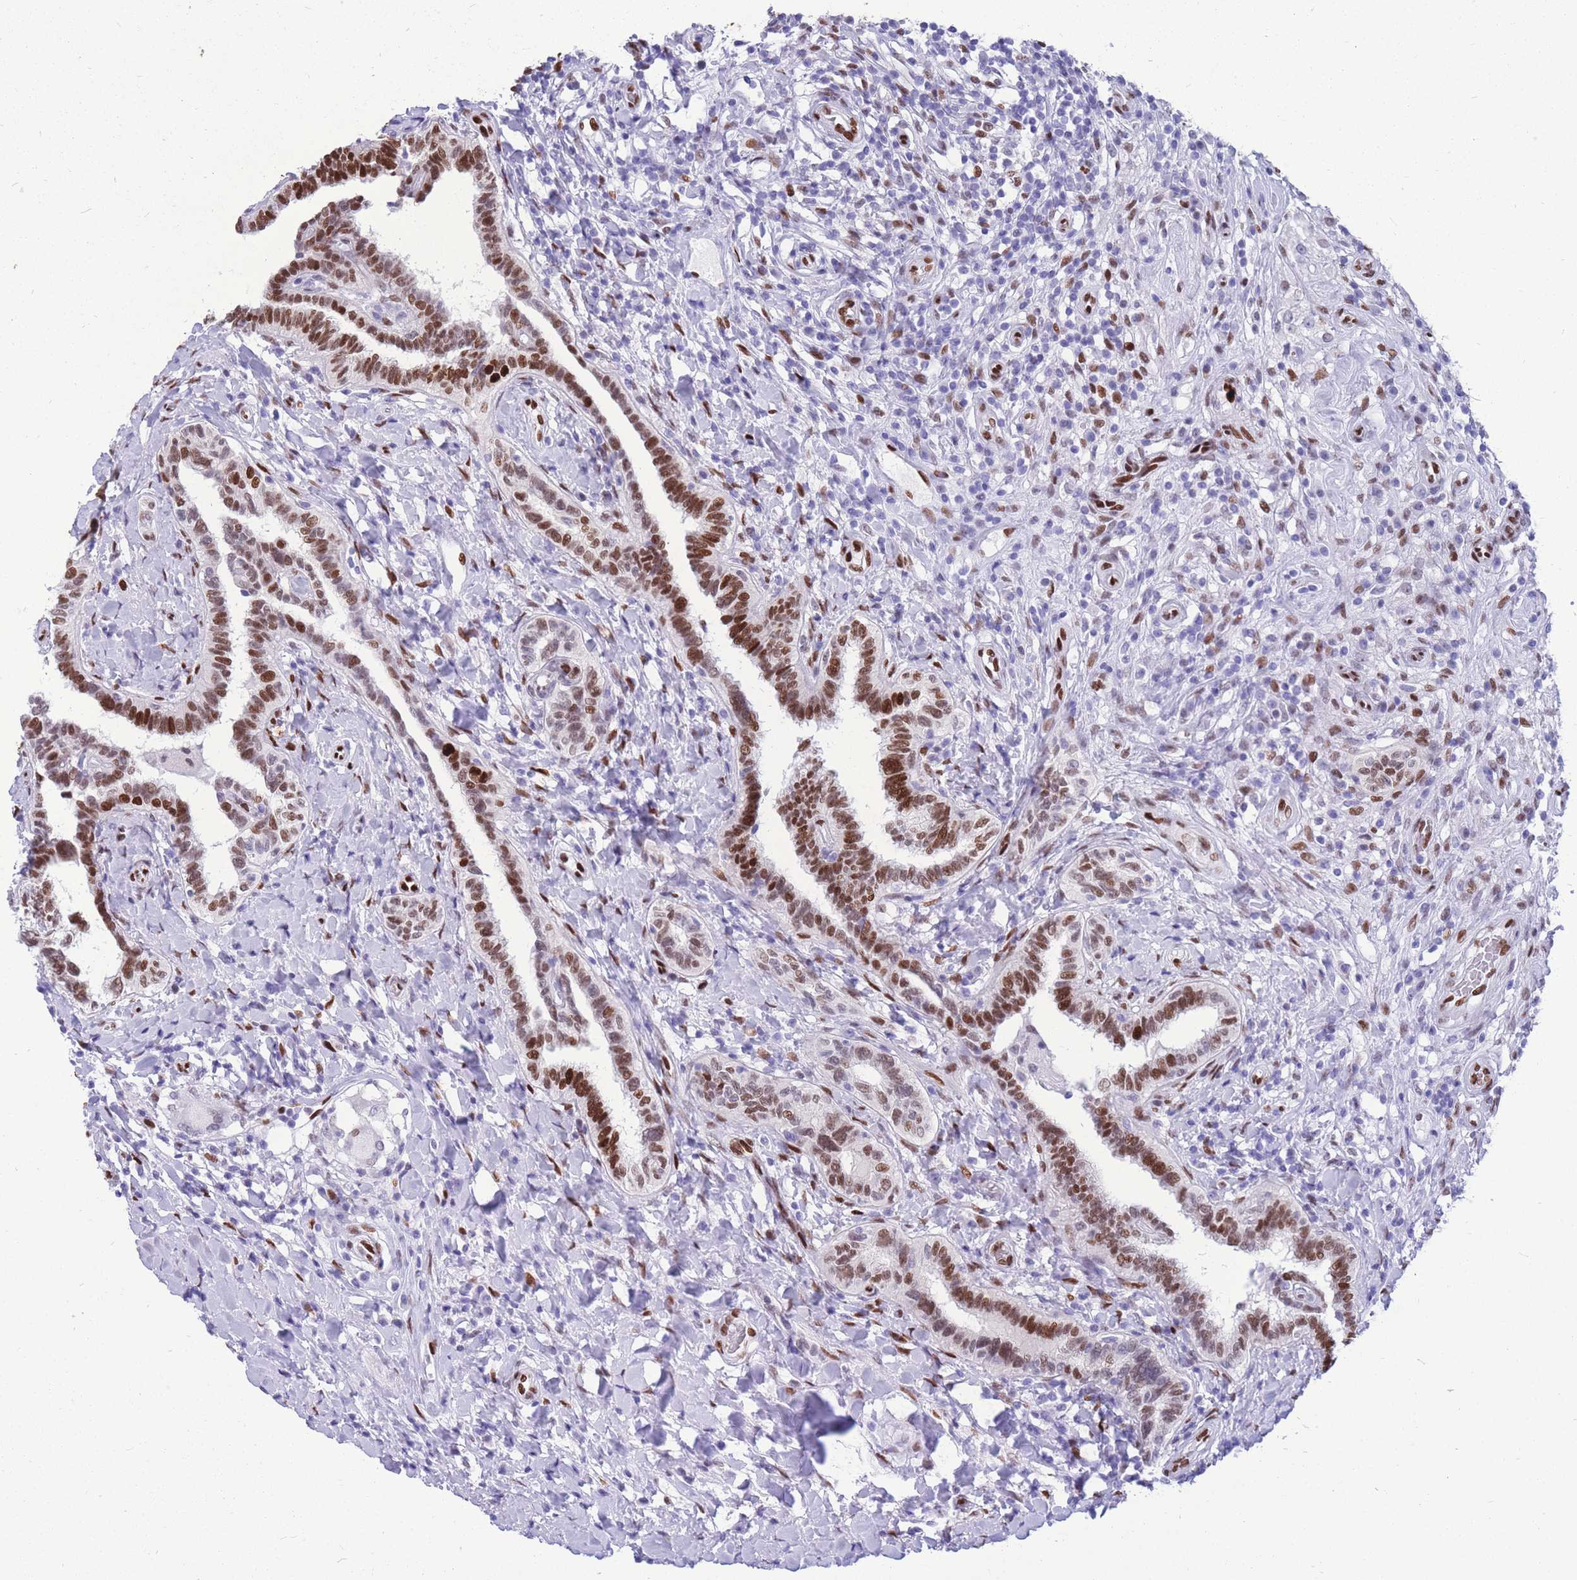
{"staining": {"intensity": "strong", "quantity": ">75%", "location": "nuclear"}, "tissue": "testis cancer", "cell_type": "Tumor cells", "image_type": "cancer", "snomed": [{"axis": "morphology", "description": "Seminoma, NOS"}, {"axis": "topography", "description": "Testis"}], "caption": "The immunohistochemical stain labels strong nuclear positivity in tumor cells of testis cancer (seminoma) tissue.", "gene": "NASP", "patient": {"sex": "male", "age": 49}}